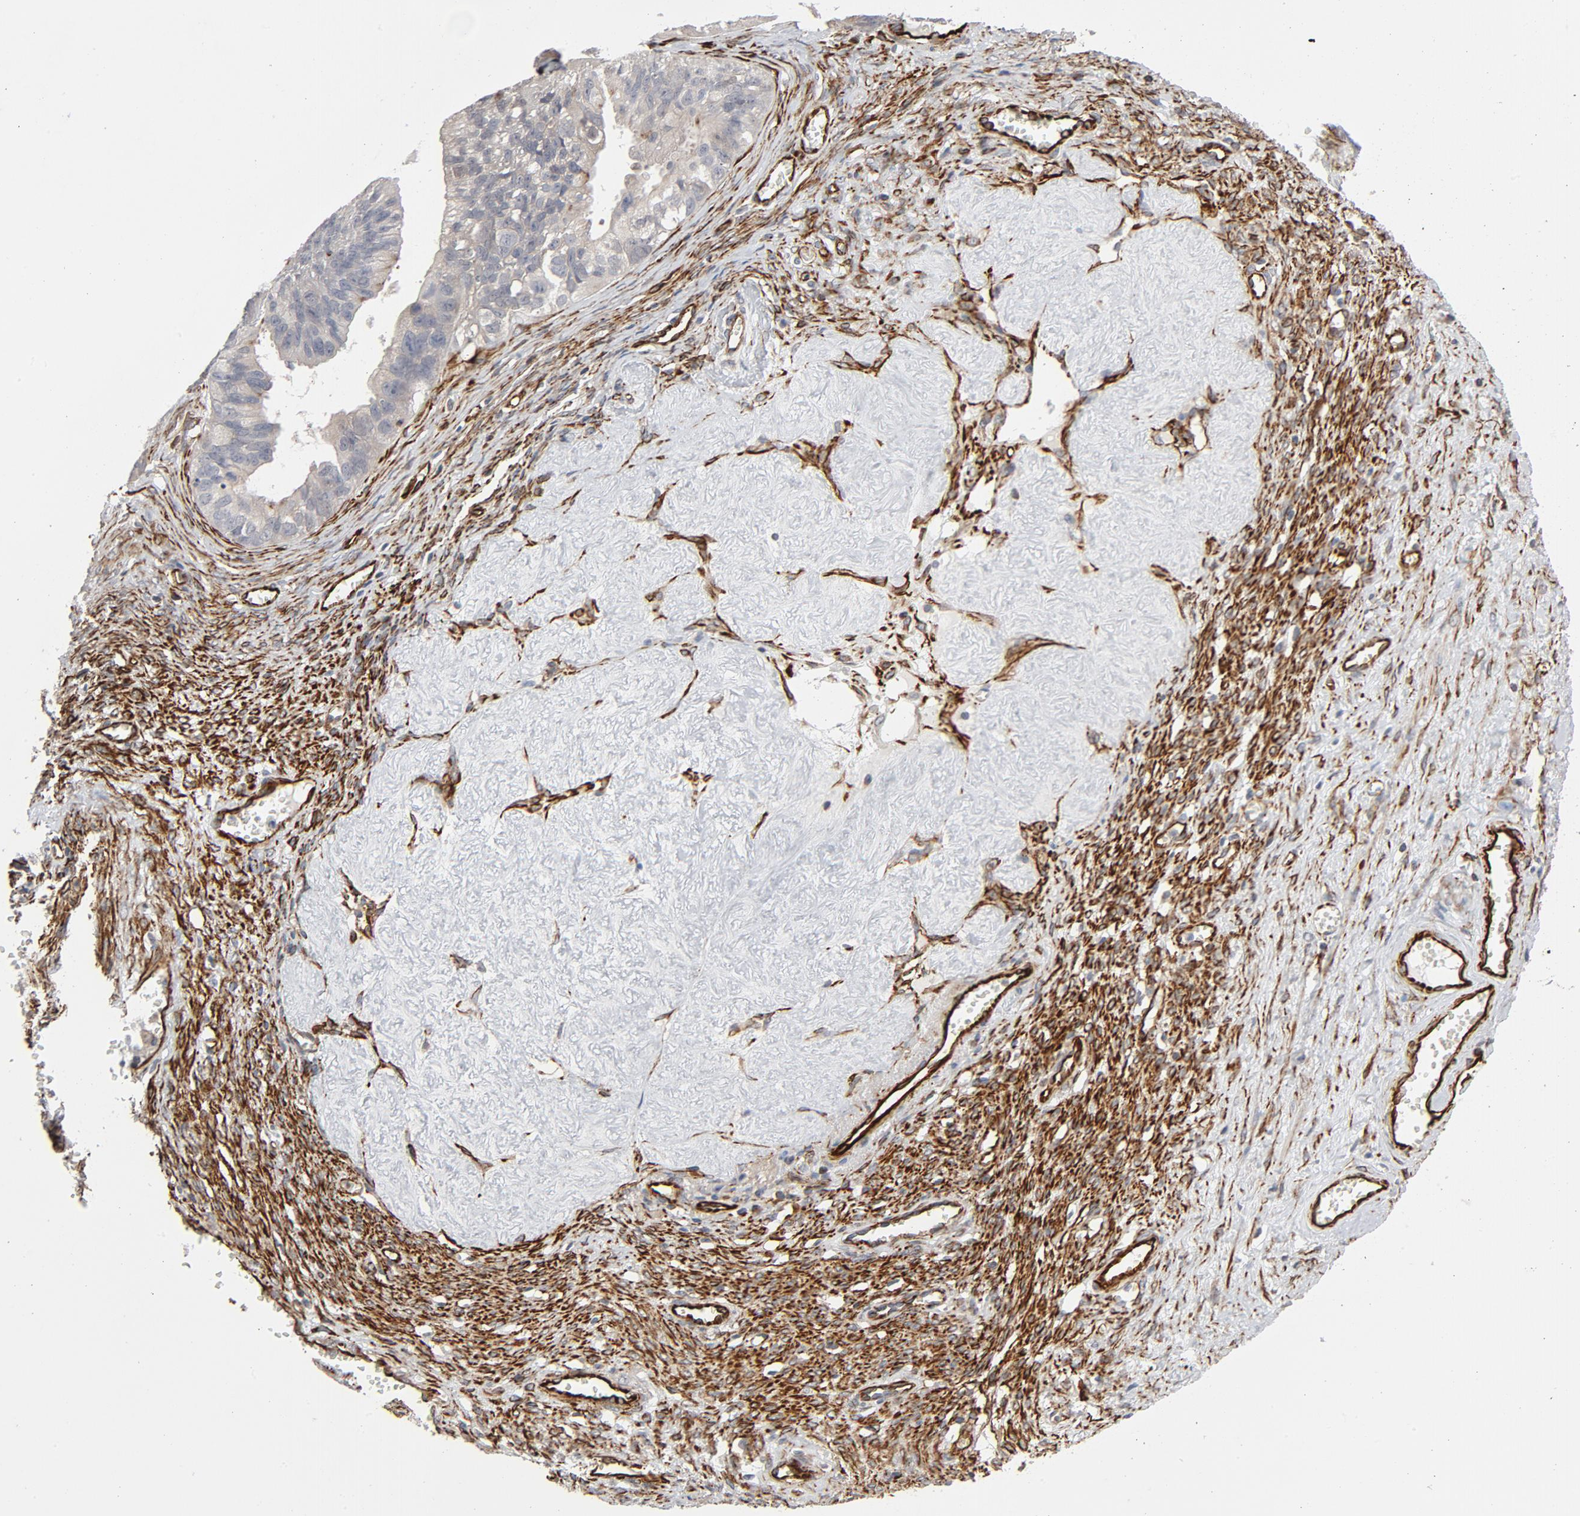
{"staining": {"intensity": "weak", "quantity": "25%-75%", "location": "cytoplasmic/membranous"}, "tissue": "ovarian cancer", "cell_type": "Tumor cells", "image_type": "cancer", "snomed": [{"axis": "morphology", "description": "Carcinoma, endometroid"}, {"axis": "topography", "description": "Ovary"}], "caption": "IHC histopathology image of human ovarian cancer (endometroid carcinoma) stained for a protein (brown), which displays low levels of weak cytoplasmic/membranous staining in approximately 25%-75% of tumor cells.", "gene": "FAM118A", "patient": {"sex": "female", "age": 85}}